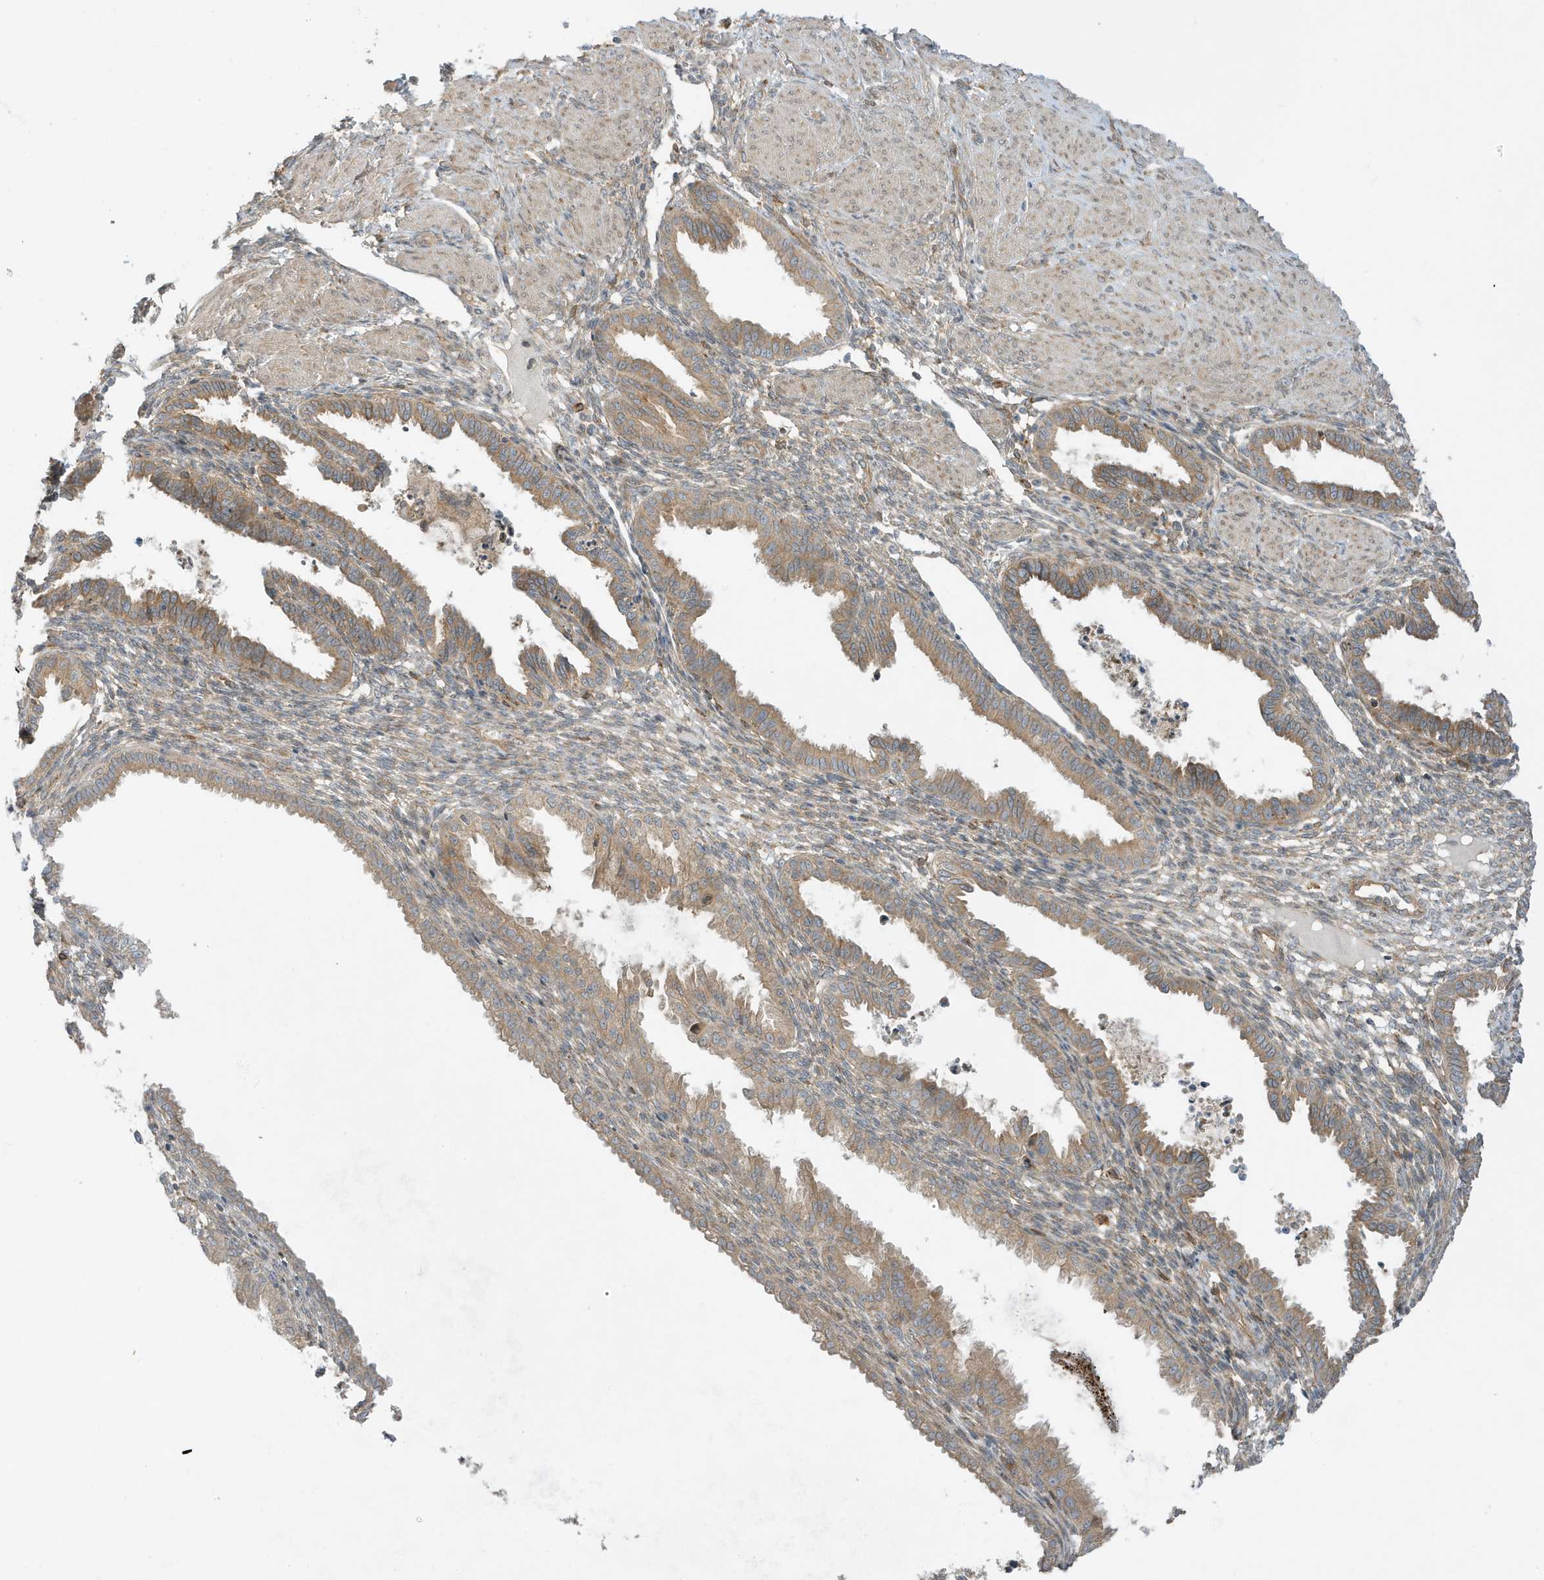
{"staining": {"intensity": "weak", "quantity": "<25%", "location": "cytoplasmic/membranous"}, "tissue": "endometrium", "cell_type": "Cells in endometrial stroma", "image_type": "normal", "snomed": [{"axis": "morphology", "description": "Normal tissue, NOS"}, {"axis": "topography", "description": "Endometrium"}], "caption": "Human endometrium stained for a protein using immunohistochemistry exhibits no staining in cells in endometrial stroma.", "gene": "SCARF2", "patient": {"sex": "female", "age": 33}}